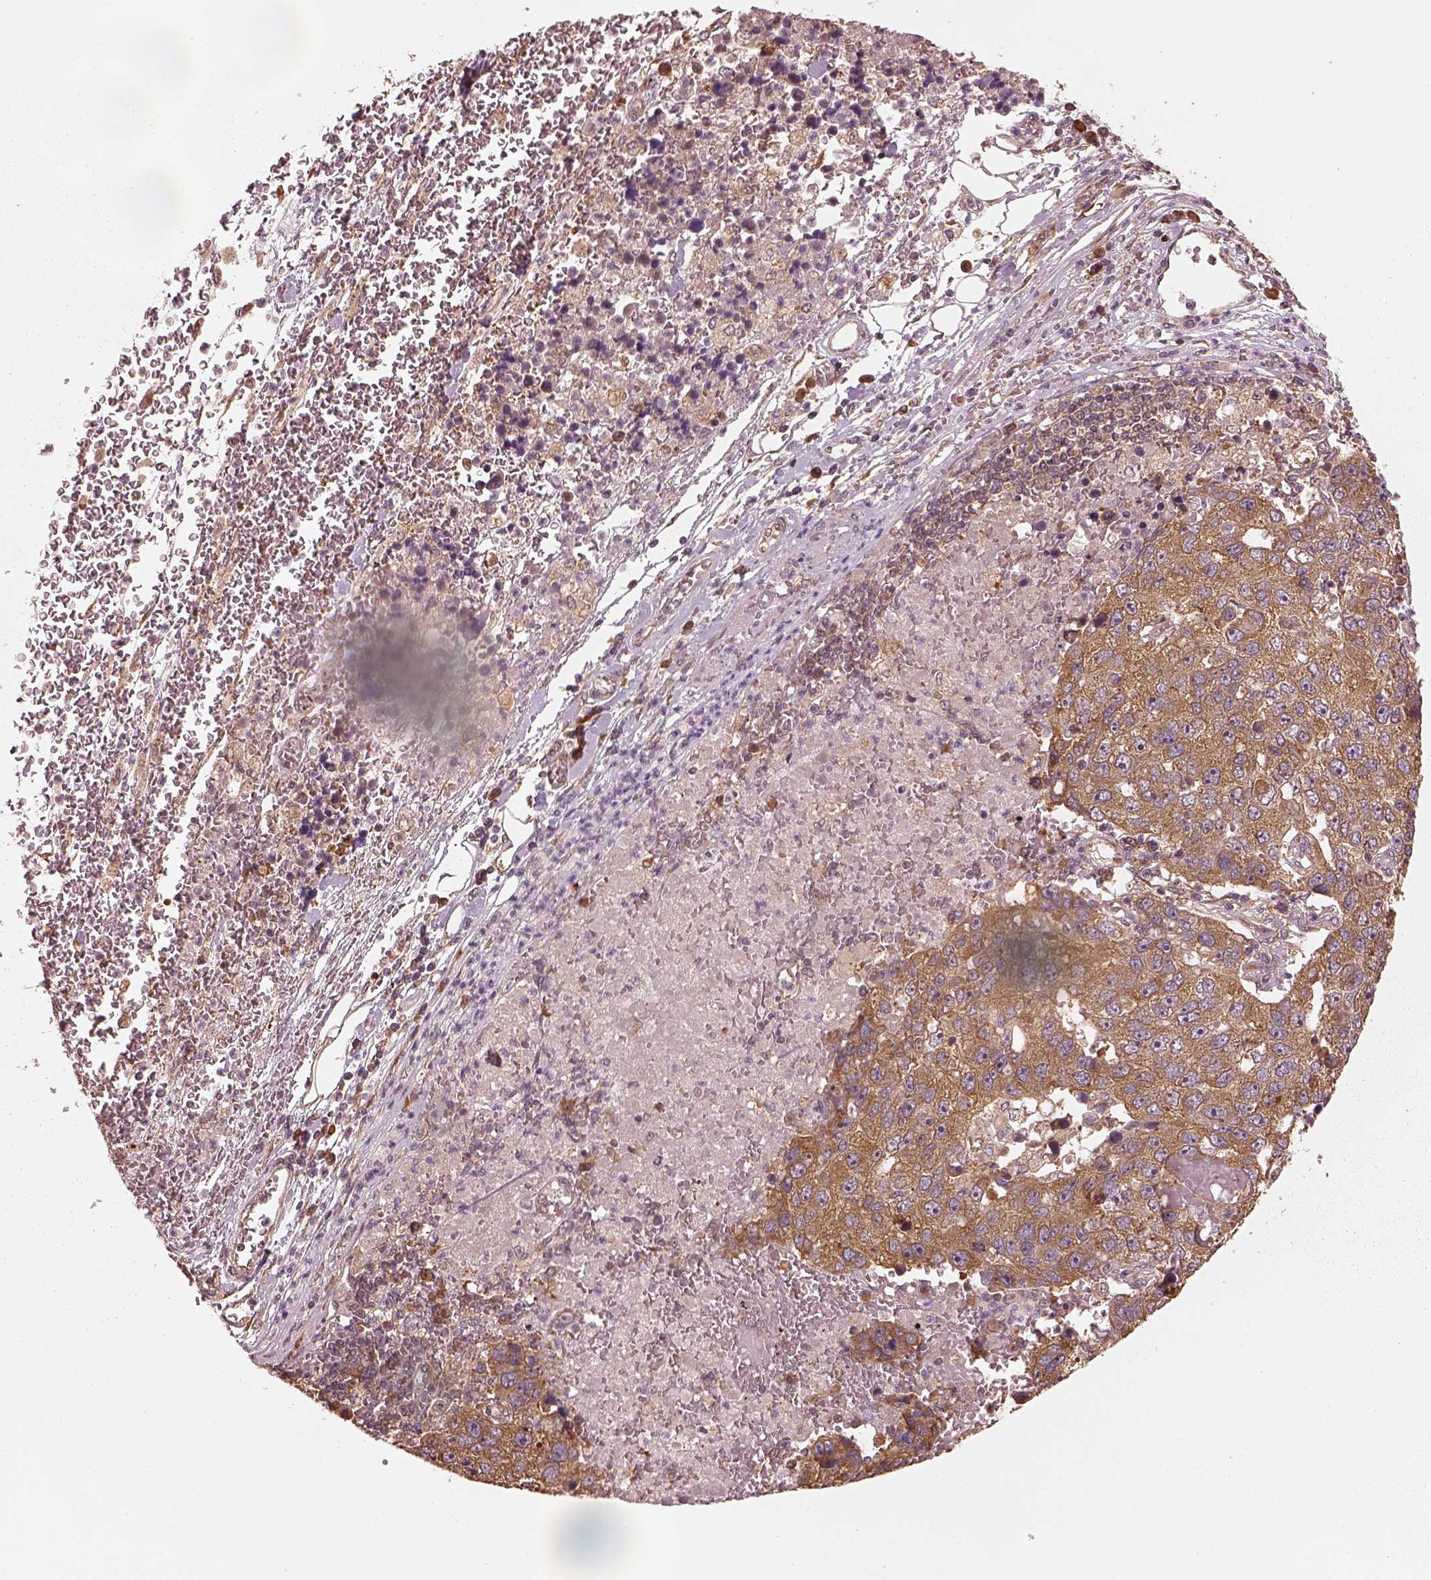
{"staining": {"intensity": "moderate", "quantity": ">75%", "location": "cytoplasmic/membranous"}, "tissue": "pancreatic cancer", "cell_type": "Tumor cells", "image_type": "cancer", "snomed": [{"axis": "morphology", "description": "Adenocarcinoma, NOS"}, {"axis": "topography", "description": "Pancreas"}], "caption": "Human pancreatic cancer (adenocarcinoma) stained with a brown dye reveals moderate cytoplasmic/membranous positive expression in approximately >75% of tumor cells.", "gene": "RPS5", "patient": {"sex": "female", "age": 61}}